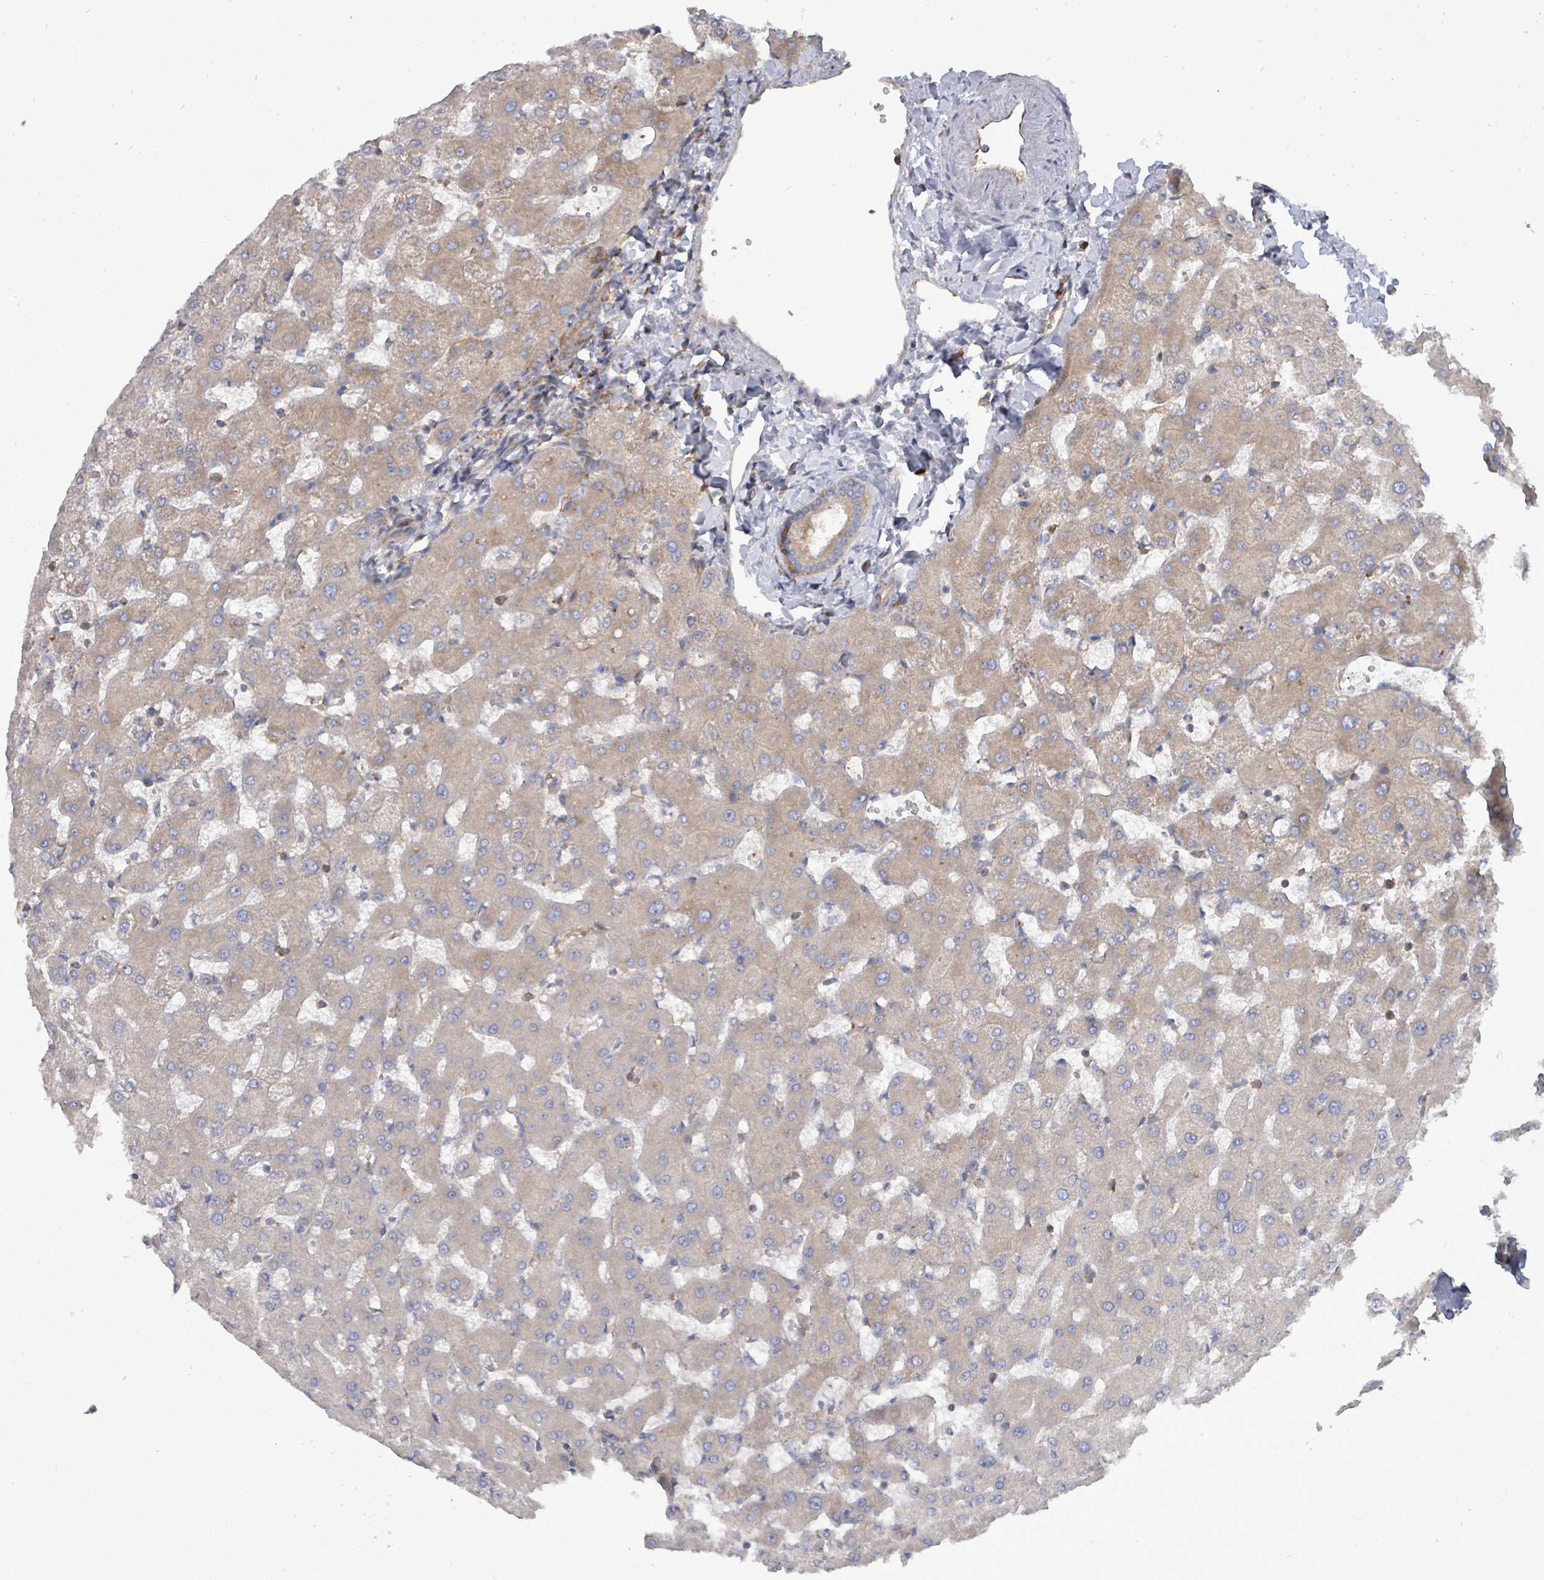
{"staining": {"intensity": "weak", "quantity": ">75%", "location": "cytoplasmic/membranous"}, "tissue": "liver", "cell_type": "Cholangiocytes", "image_type": "normal", "snomed": [{"axis": "morphology", "description": "Normal tissue, NOS"}, {"axis": "topography", "description": "Liver"}], "caption": "IHC of benign human liver demonstrates low levels of weak cytoplasmic/membranous positivity in about >75% of cholangiocytes. The protein is stained brown, and the nuclei are stained in blue (DAB IHC with brightfield microscopy, high magnification).", "gene": "EIF3CL", "patient": {"sex": "female", "age": 63}}